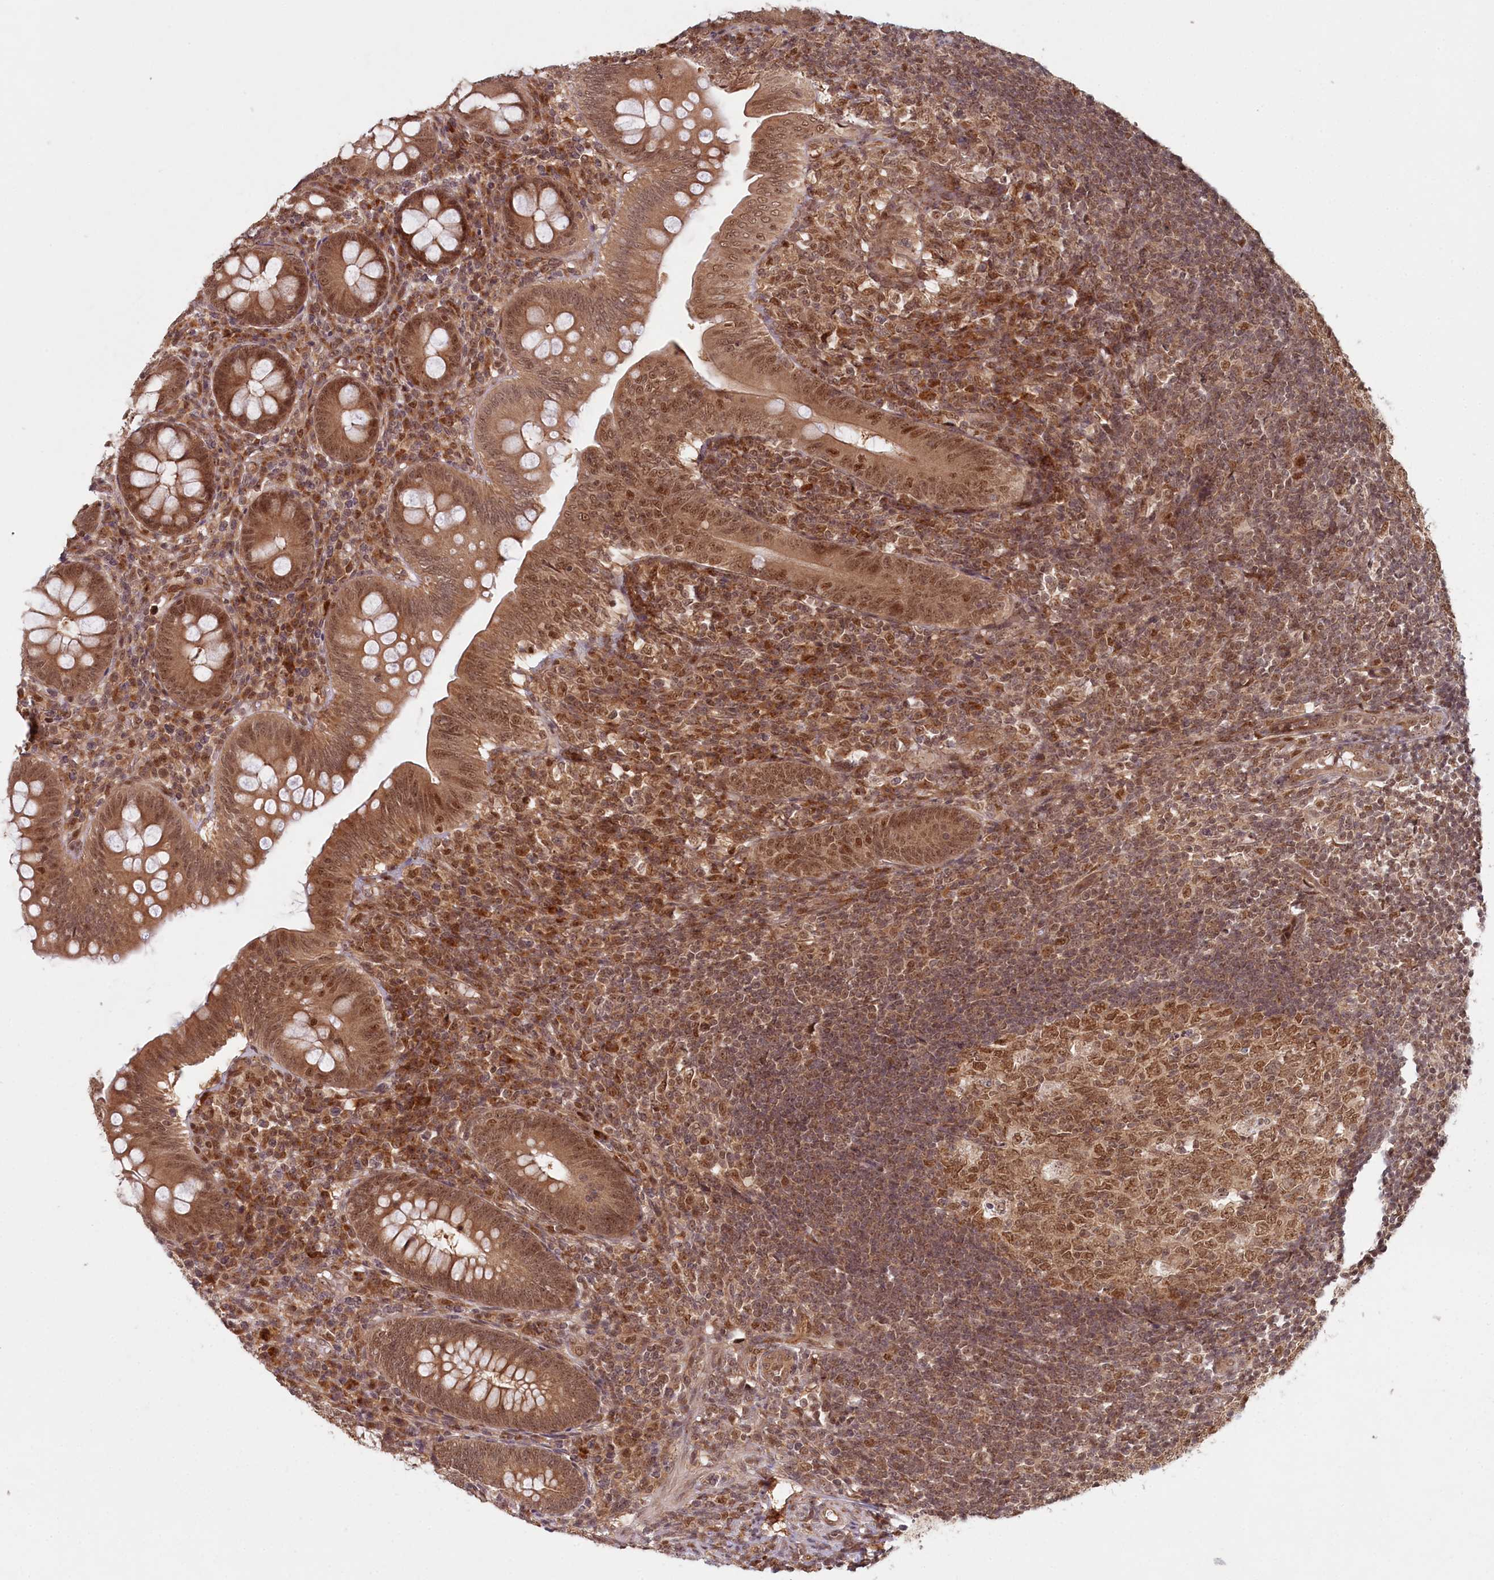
{"staining": {"intensity": "moderate", "quantity": ">75%", "location": "cytoplasmic/membranous,nuclear"}, "tissue": "appendix", "cell_type": "Glandular cells", "image_type": "normal", "snomed": [{"axis": "morphology", "description": "Normal tissue, NOS"}, {"axis": "topography", "description": "Appendix"}], "caption": "IHC staining of benign appendix, which exhibits medium levels of moderate cytoplasmic/membranous,nuclear staining in about >75% of glandular cells indicating moderate cytoplasmic/membranous,nuclear protein expression. The staining was performed using DAB (3,3'-diaminobenzidine) (brown) for protein detection and nuclei were counterstained in hematoxylin (blue).", "gene": "WAPL", "patient": {"sex": "male", "age": 14}}